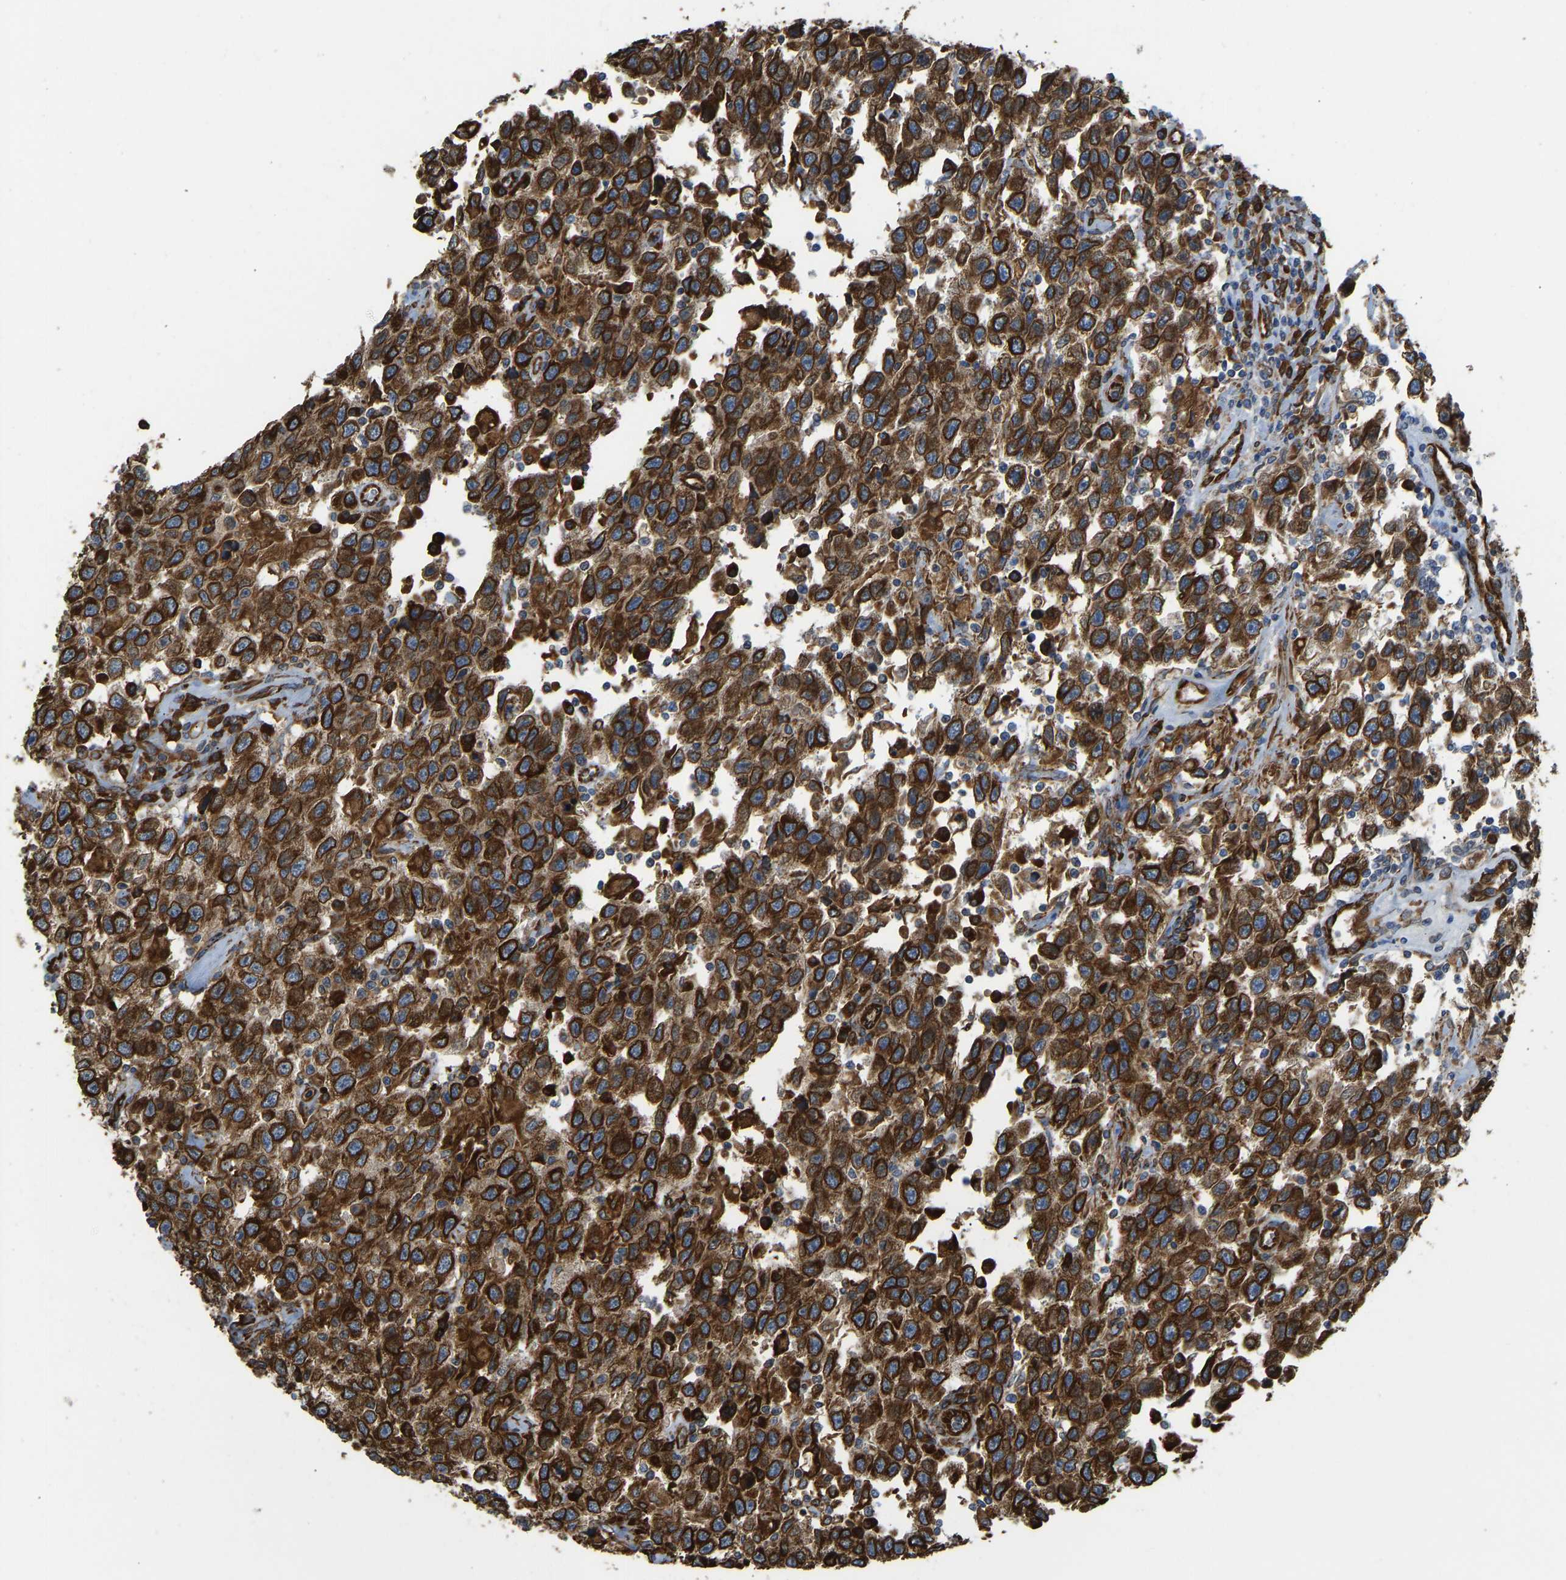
{"staining": {"intensity": "strong", "quantity": ">75%", "location": "cytoplasmic/membranous,nuclear"}, "tissue": "testis cancer", "cell_type": "Tumor cells", "image_type": "cancer", "snomed": [{"axis": "morphology", "description": "Seminoma, NOS"}, {"axis": "topography", "description": "Testis"}], "caption": "DAB immunohistochemical staining of seminoma (testis) reveals strong cytoplasmic/membranous and nuclear protein staining in approximately >75% of tumor cells. The protein of interest is stained brown, and the nuclei are stained in blue (DAB IHC with brightfield microscopy, high magnification).", "gene": "BEX3", "patient": {"sex": "male", "age": 41}}